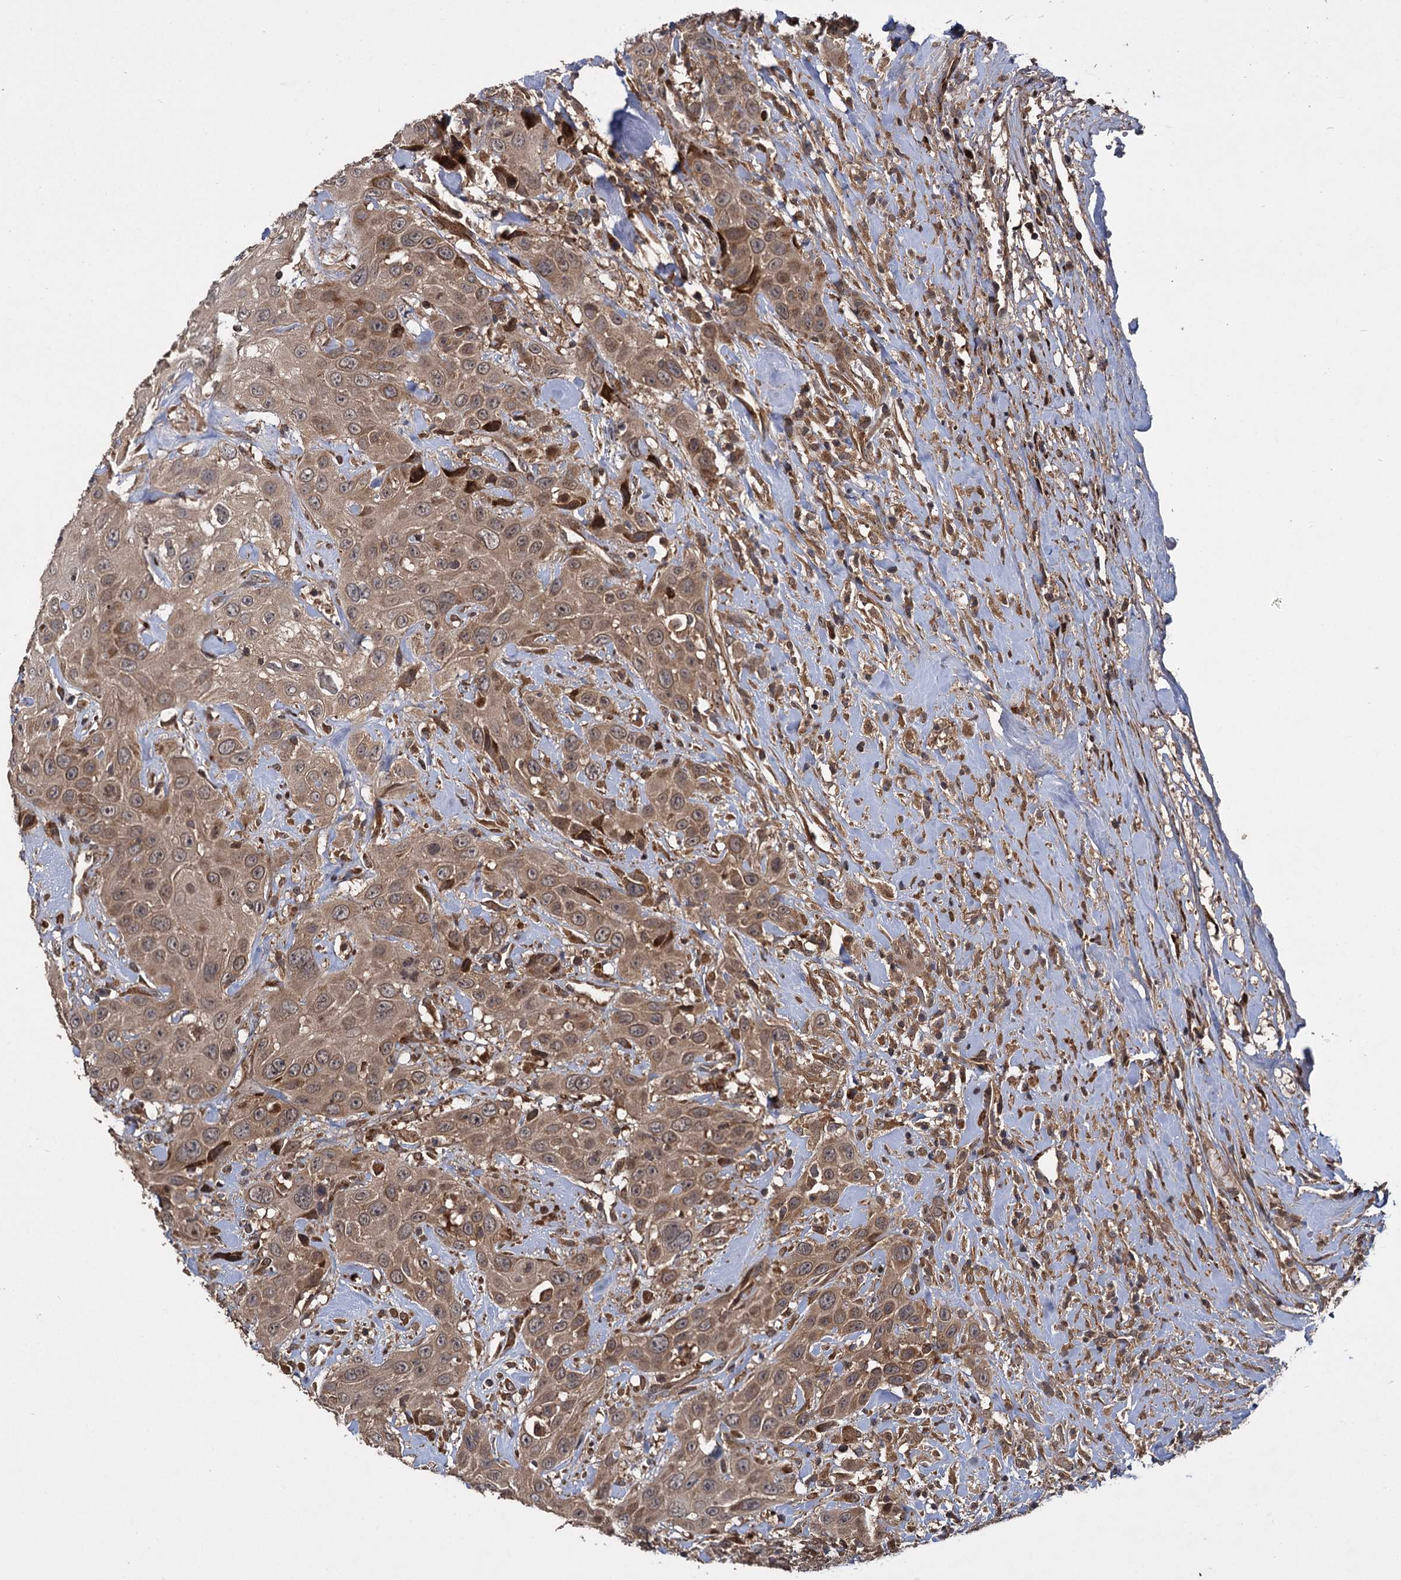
{"staining": {"intensity": "moderate", "quantity": ">75%", "location": "cytoplasmic/membranous"}, "tissue": "head and neck cancer", "cell_type": "Tumor cells", "image_type": "cancer", "snomed": [{"axis": "morphology", "description": "Squamous cell carcinoma, NOS"}, {"axis": "topography", "description": "Head-Neck"}], "caption": "DAB (3,3'-diaminobenzidine) immunohistochemical staining of human head and neck cancer exhibits moderate cytoplasmic/membranous protein positivity in approximately >75% of tumor cells.", "gene": "INPPL1", "patient": {"sex": "male", "age": 81}}